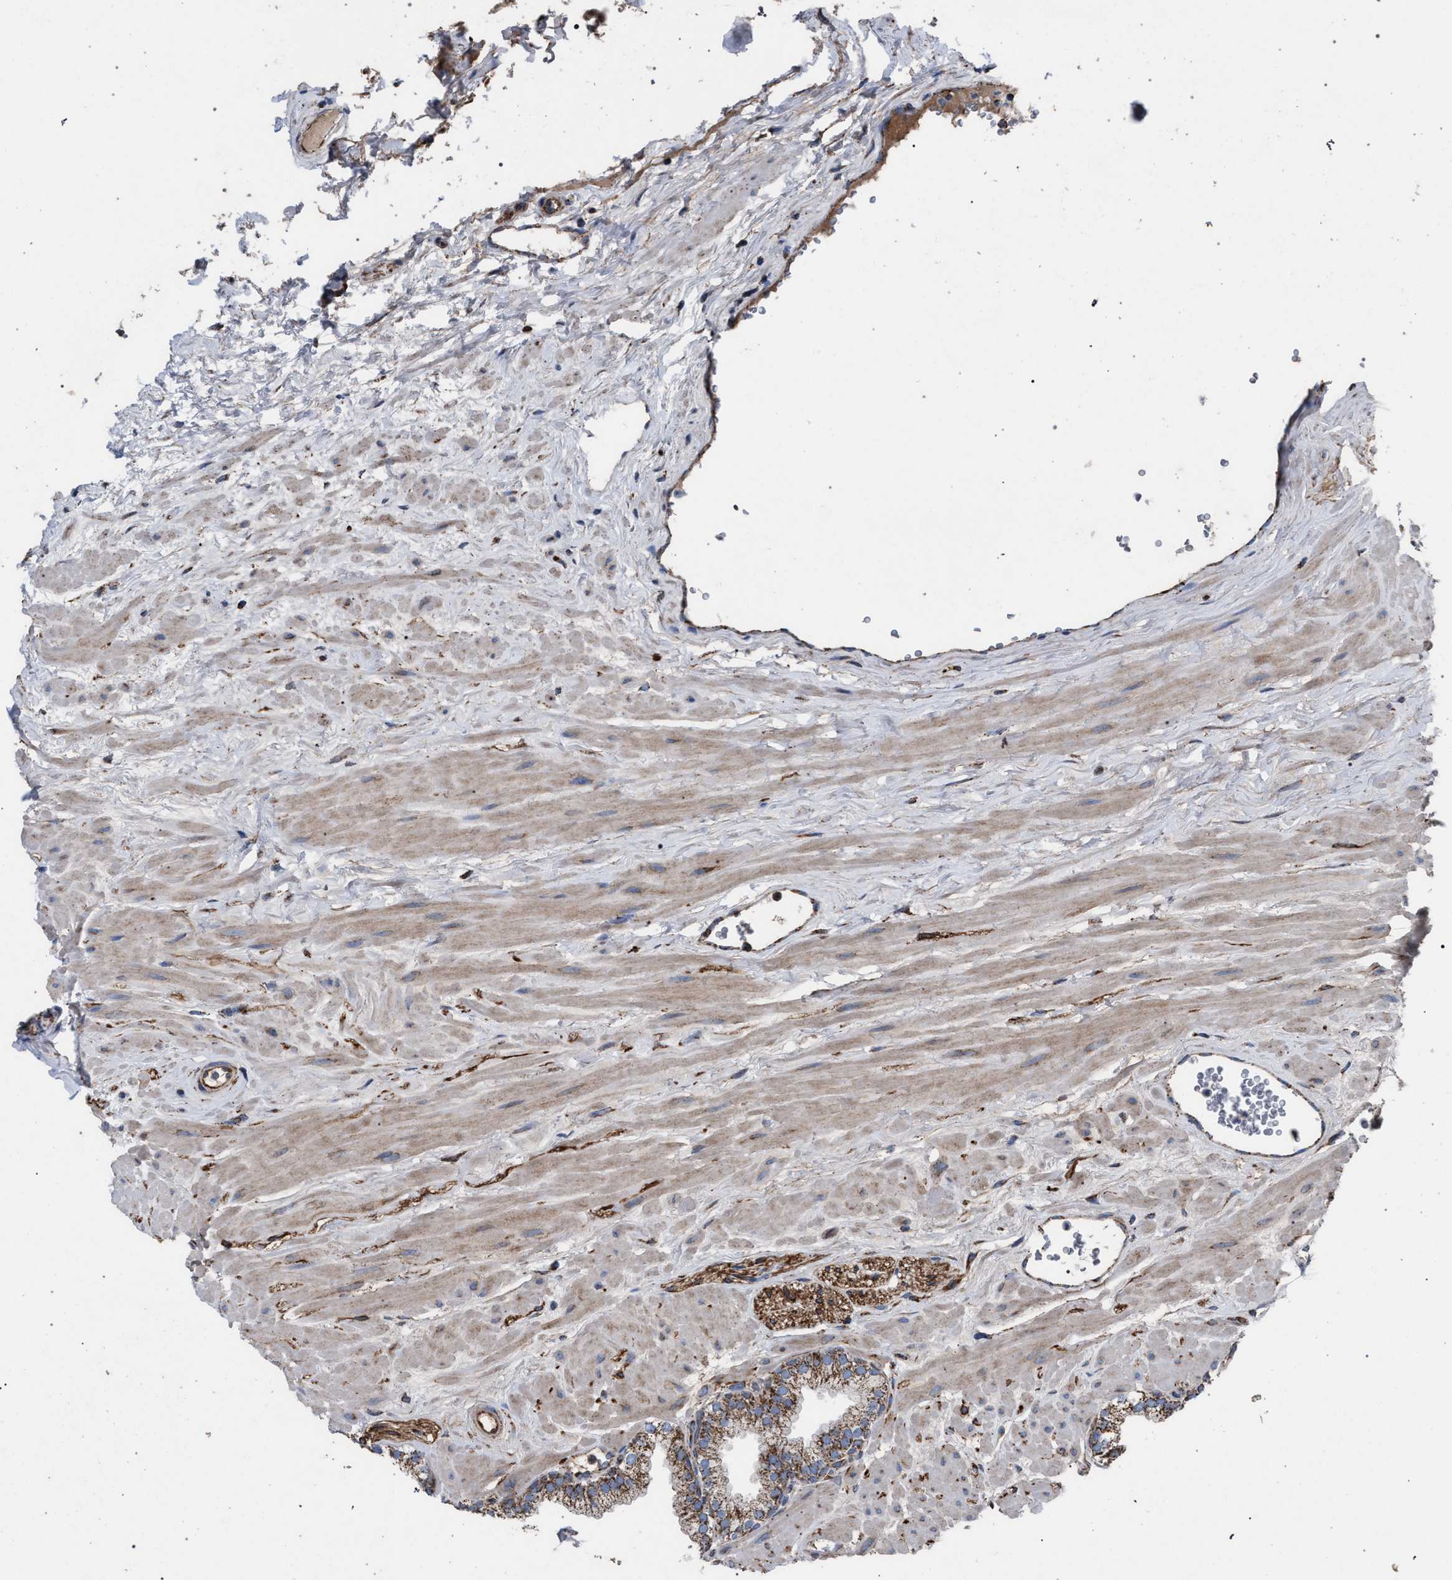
{"staining": {"intensity": "strong", "quantity": ">75%", "location": "cytoplasmic/membranous"}, "tissue": "prostate", "cell_type": "Glandular cells", "image_type": "normal", "snomed": [{"axis": "morphology", "description": "Normal tissue, NOS"}, {"axis": "morphology", "description": "Urothelial carcinoma, Low grade"}, {"axis": "topography", "description": "Urinary bladder"}, {"axis": "topography", "description": "Prostate"}], "caption": "Strong cytoplasmic/membranous expression is present in about >75% of glandular cells in normal prostate.", "gene": "VPS13A", "patient": {"sex": "male", "age": 60}}